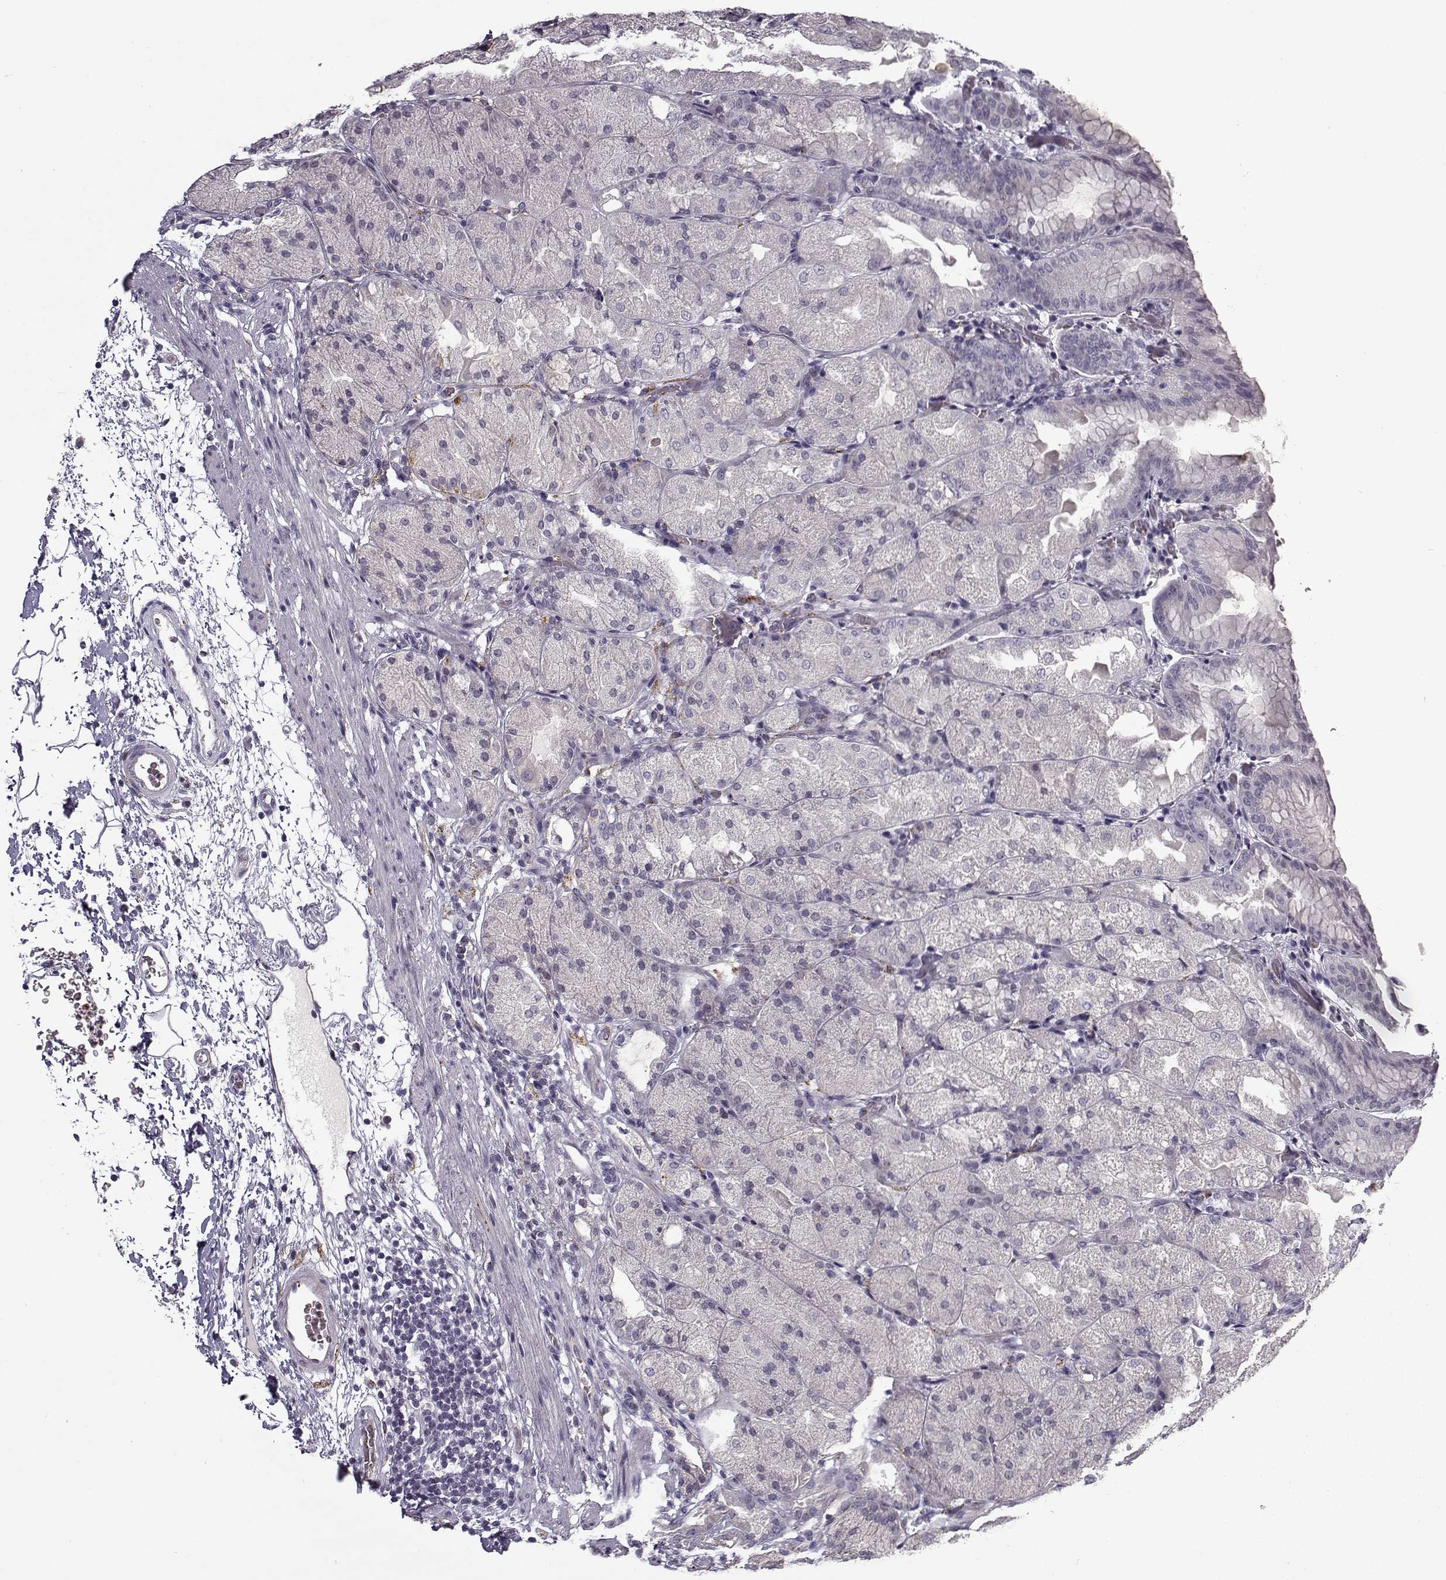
{"staining": {"intensity": "negative", "quantity": "none", "location": "none"}, "tissue": "stomach", "cell_type": "Glandular cells", "image_type": "normal", "snomed": [{"axis": "morphology", "description": "Normal tissue, NOS"}, {"axis": "topography", "description": "Stomach, upper"}, {"axis": "topography", "description": "Stomach"}, {"axis": "topography", "description": "Stomach, lower"}], "caption": "Stomach was stained to show a protein in brown. There is no significant positivity in glandular cells. (Brightfield microscopy of DAB immunohistochemistry at high magnification).", "gene": "SNCA", "patient": {"sex": "male", "age": 62}}